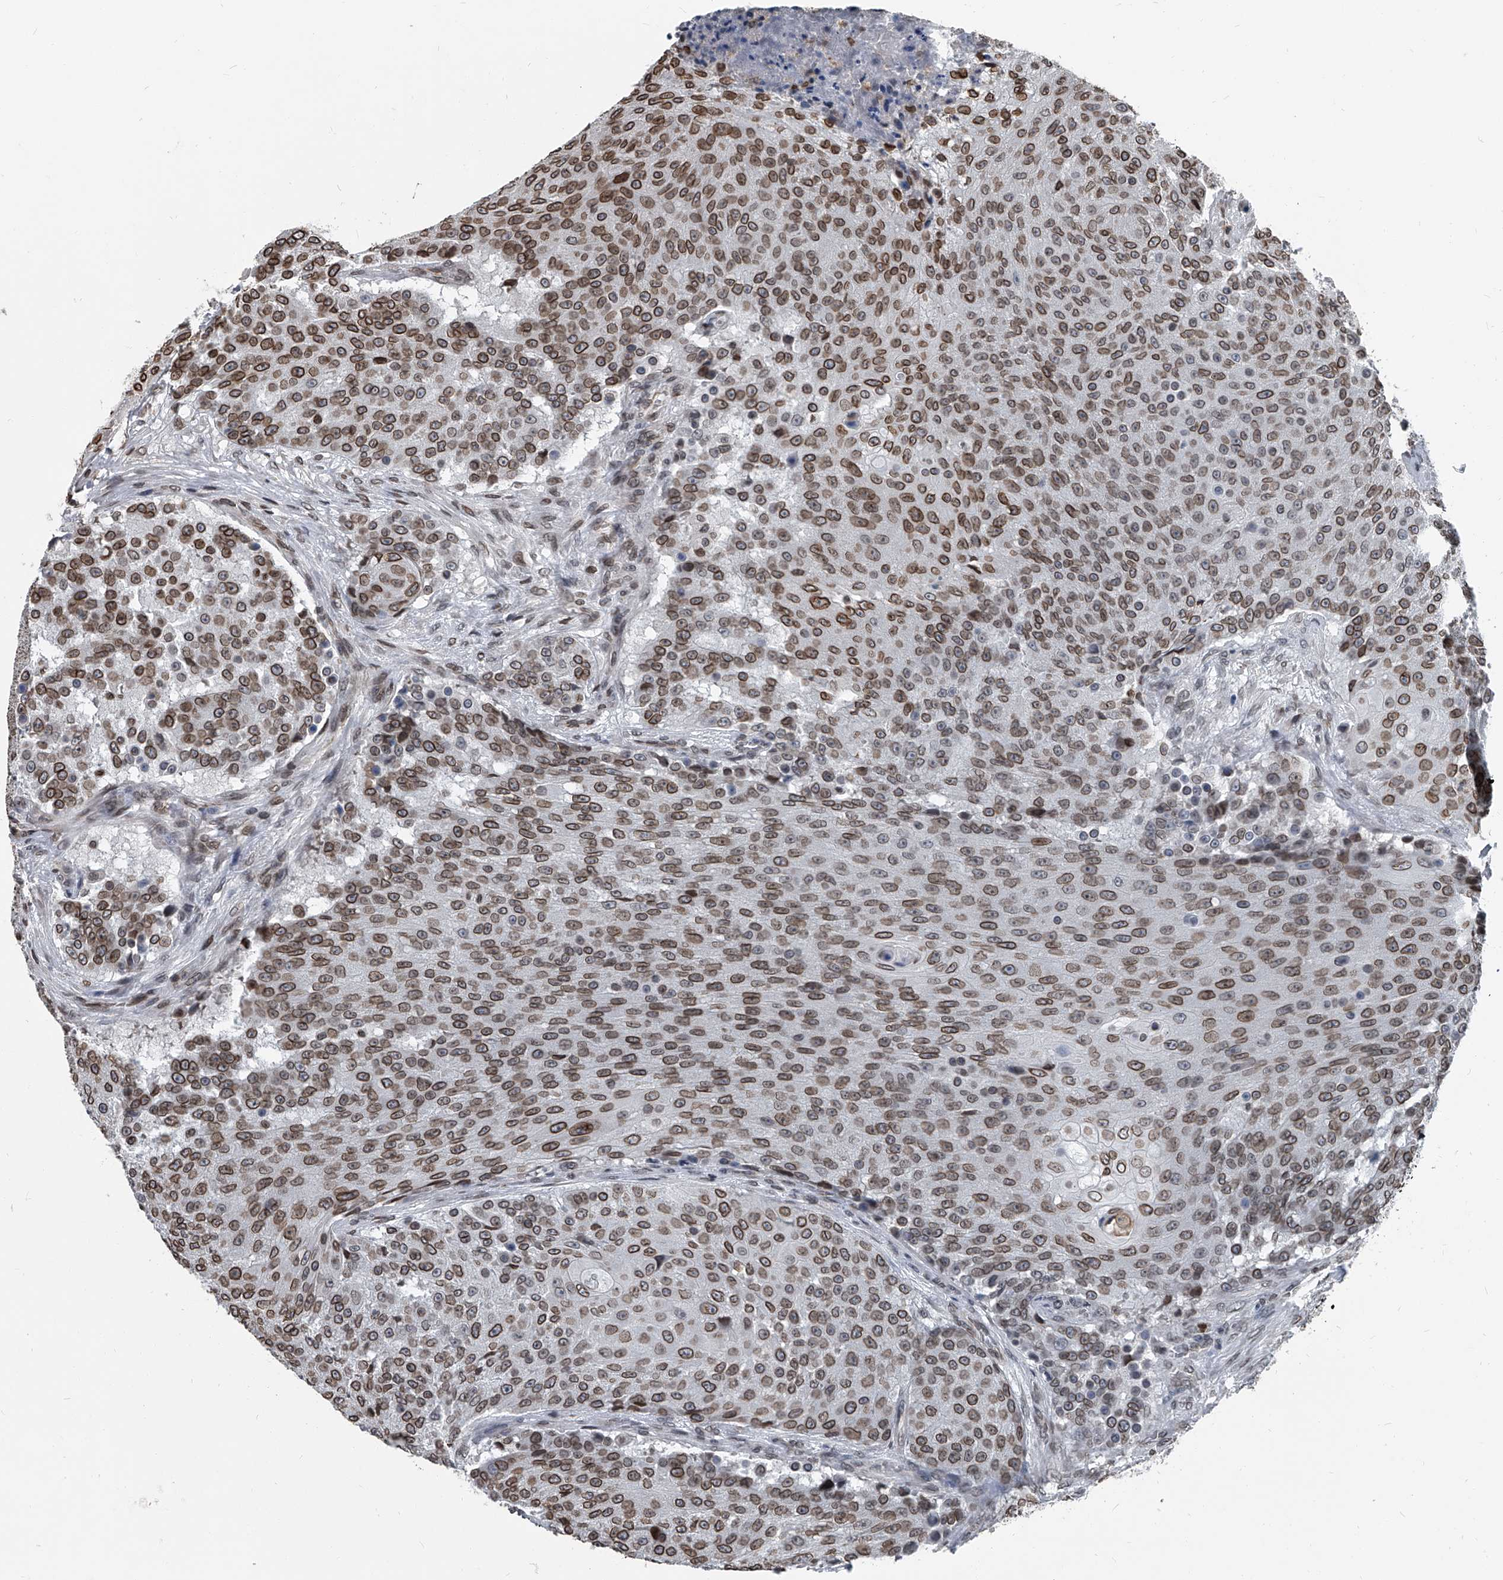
{"staining": {"intensity": "moderate", "quantity": ">75%", "location": "cytoplasmic/membranous,nuclear"}, "tissue": "urothelial cancer", "cell_type": "Tumor cells", "image_type": "cancer", "snomed": [{"axis": "morphology", "description": "Urothelial carcinoma, High grade"}, {"axis": "topography", "description": "Urinary bladder"}], "caption": "Protein analysis of urothelial cancer tissue demonstrates moderate cytoplasmic/membranous and nuclear staining in approximately >75% of tumor cells.", "gene": "PHF20", "patient": {"sex": "female", "age": 63}}